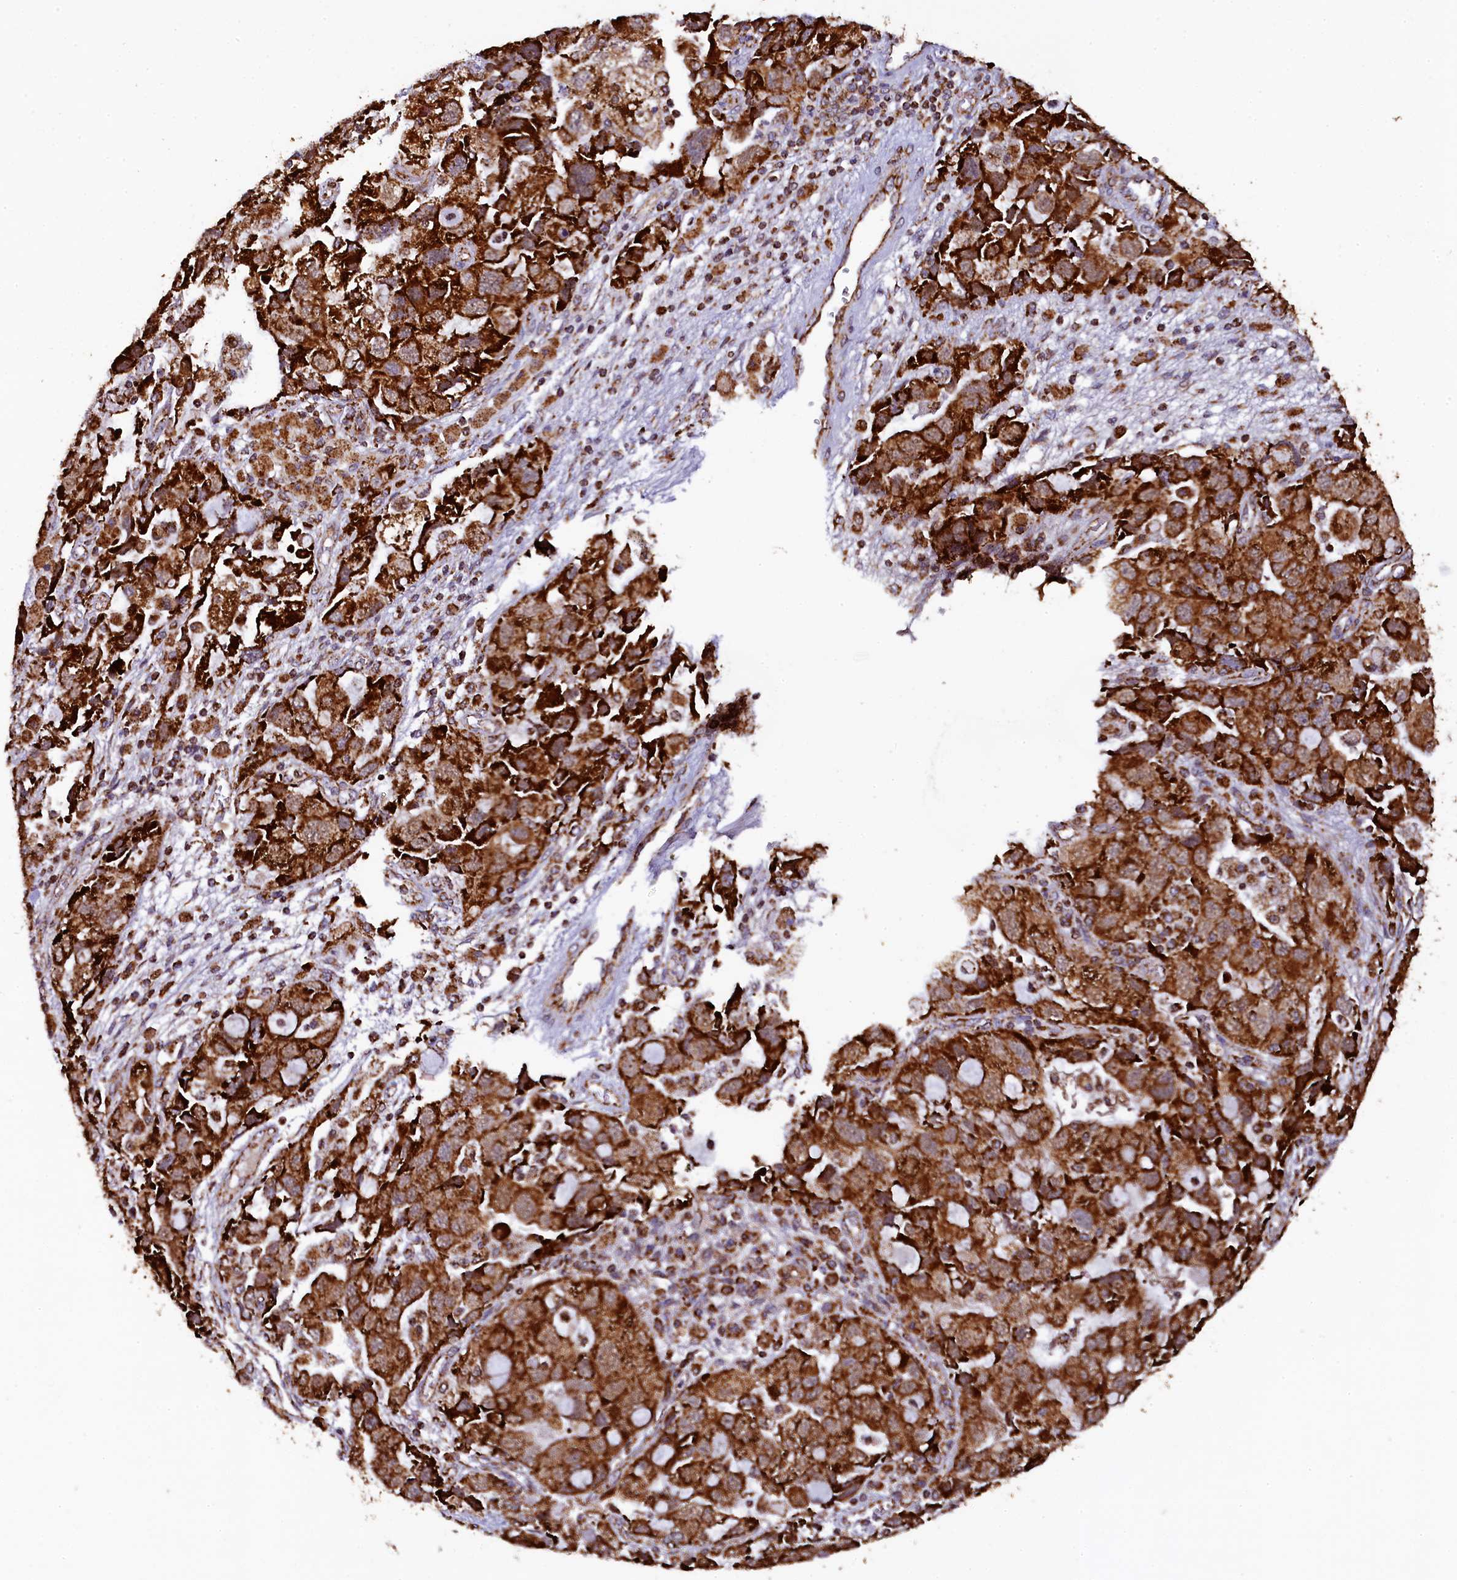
{"staining": {"intensity": "strong", "quantity": ">75%", "location": "cytoplasmic/membranous"}, "tissue": "ovarian cancer", "cell_type": "Tumor cells", "image_type": "cancer", "snomed": [{"axis": "morphology", "description": "Carcinoma, NOS"}, {"axis": "morphology", "description": "Cystadenocarcinoma, serous, NOS"}, {"axis": "topography", "description": "Ovary"}], "caption": "Brown immunohistochemical staining in ovarian cancer reveals strong cytoplasmic/membranous expression in approximately >75% of tumor cells.", "gene": "KLC2", "patient": {"sex": "female", "age": 69}}